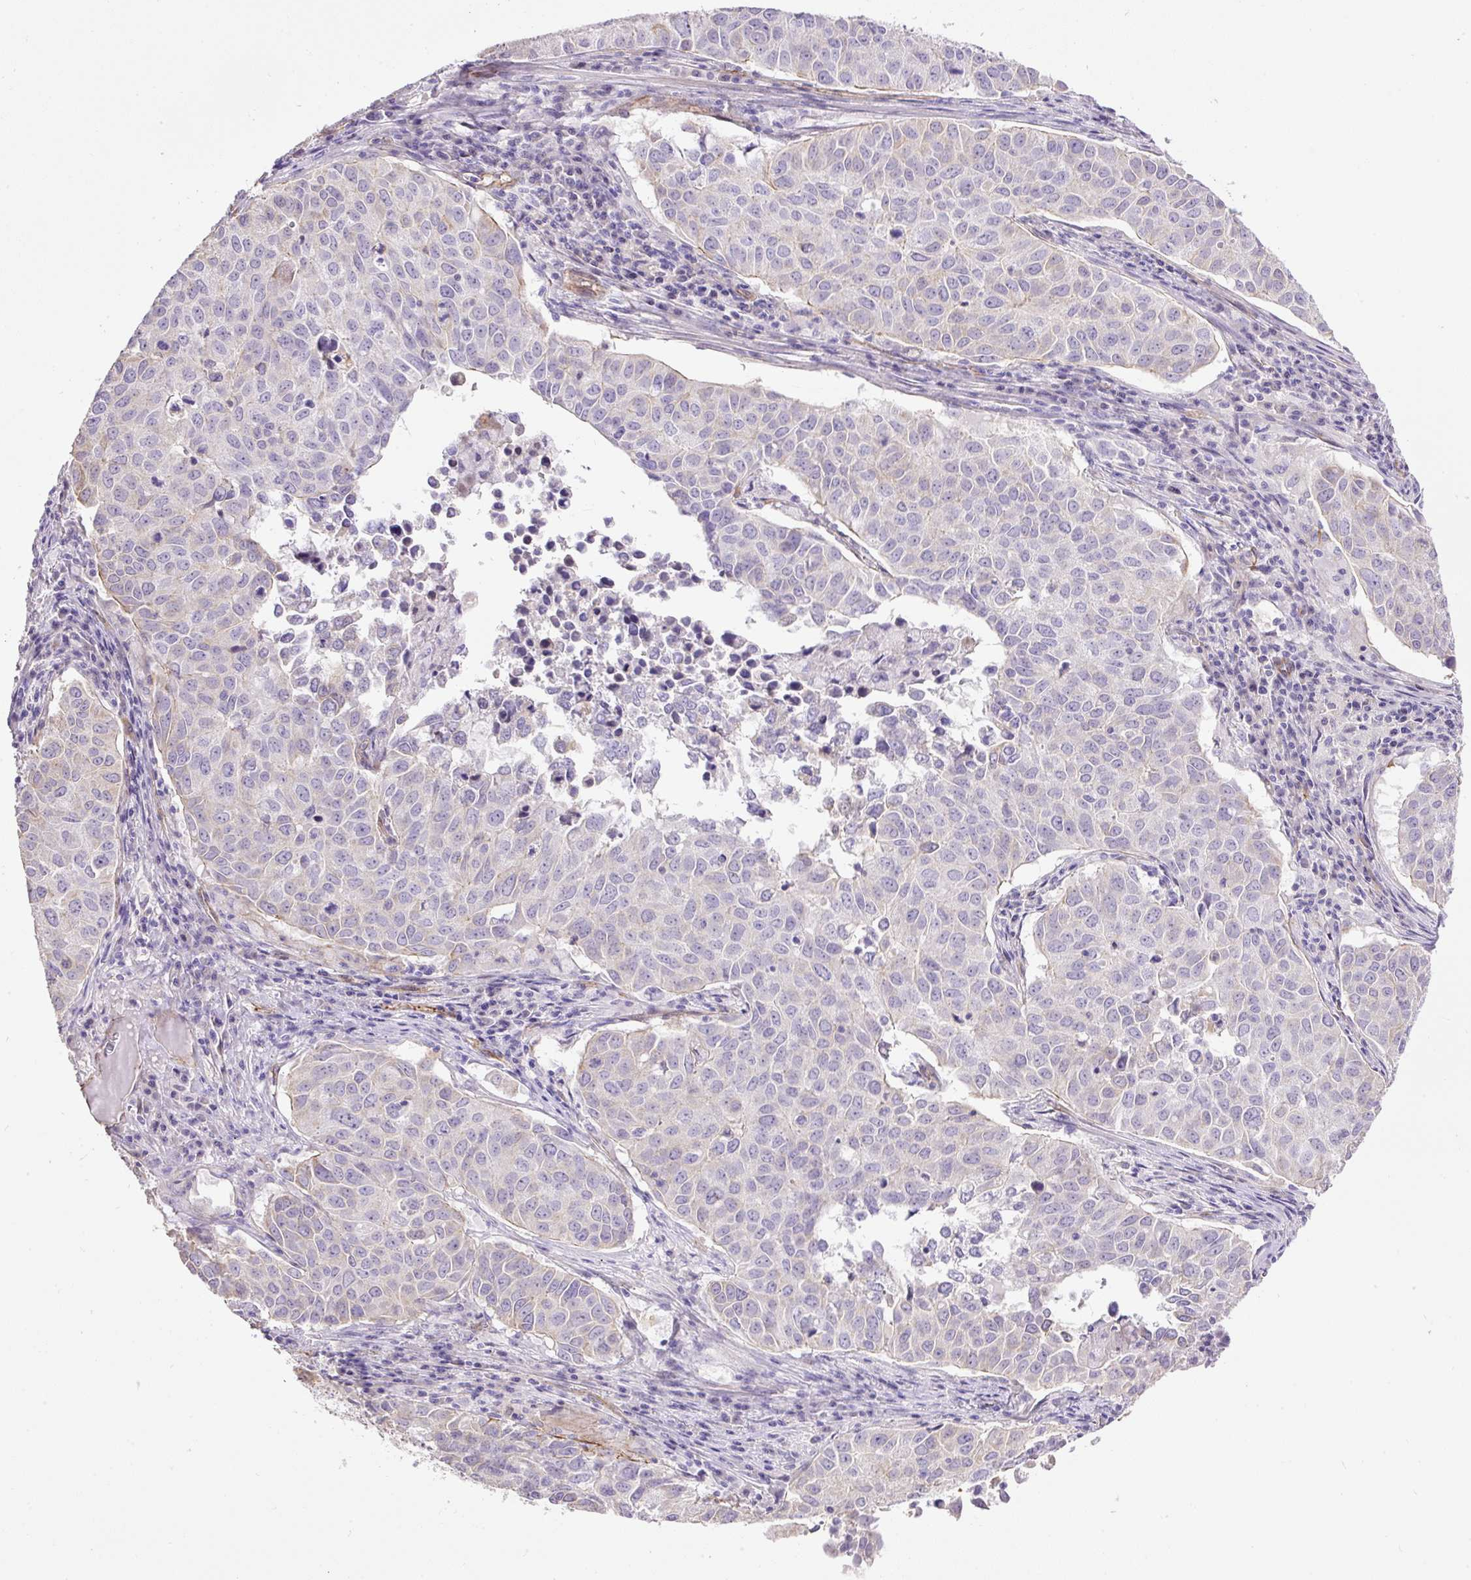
{"staining": {"intensity": "negative", "quantity": "none", "location": "none"}, "tissue": "lung cancer", "cell_type": "Tumor cells", "image_type": "cancer", "snomed": [{"axis": "morphology", "description": "Adenocarcinoma, NOS"}, {"axis": "topography", "description": "Lung"}], "caption": "Immunohistochemical staining of lung adenocarcinoma reveals no significant positivity in tumor cells.", "gene": "MAGEB16", "patient": {"sex": "female", "age": 50}}